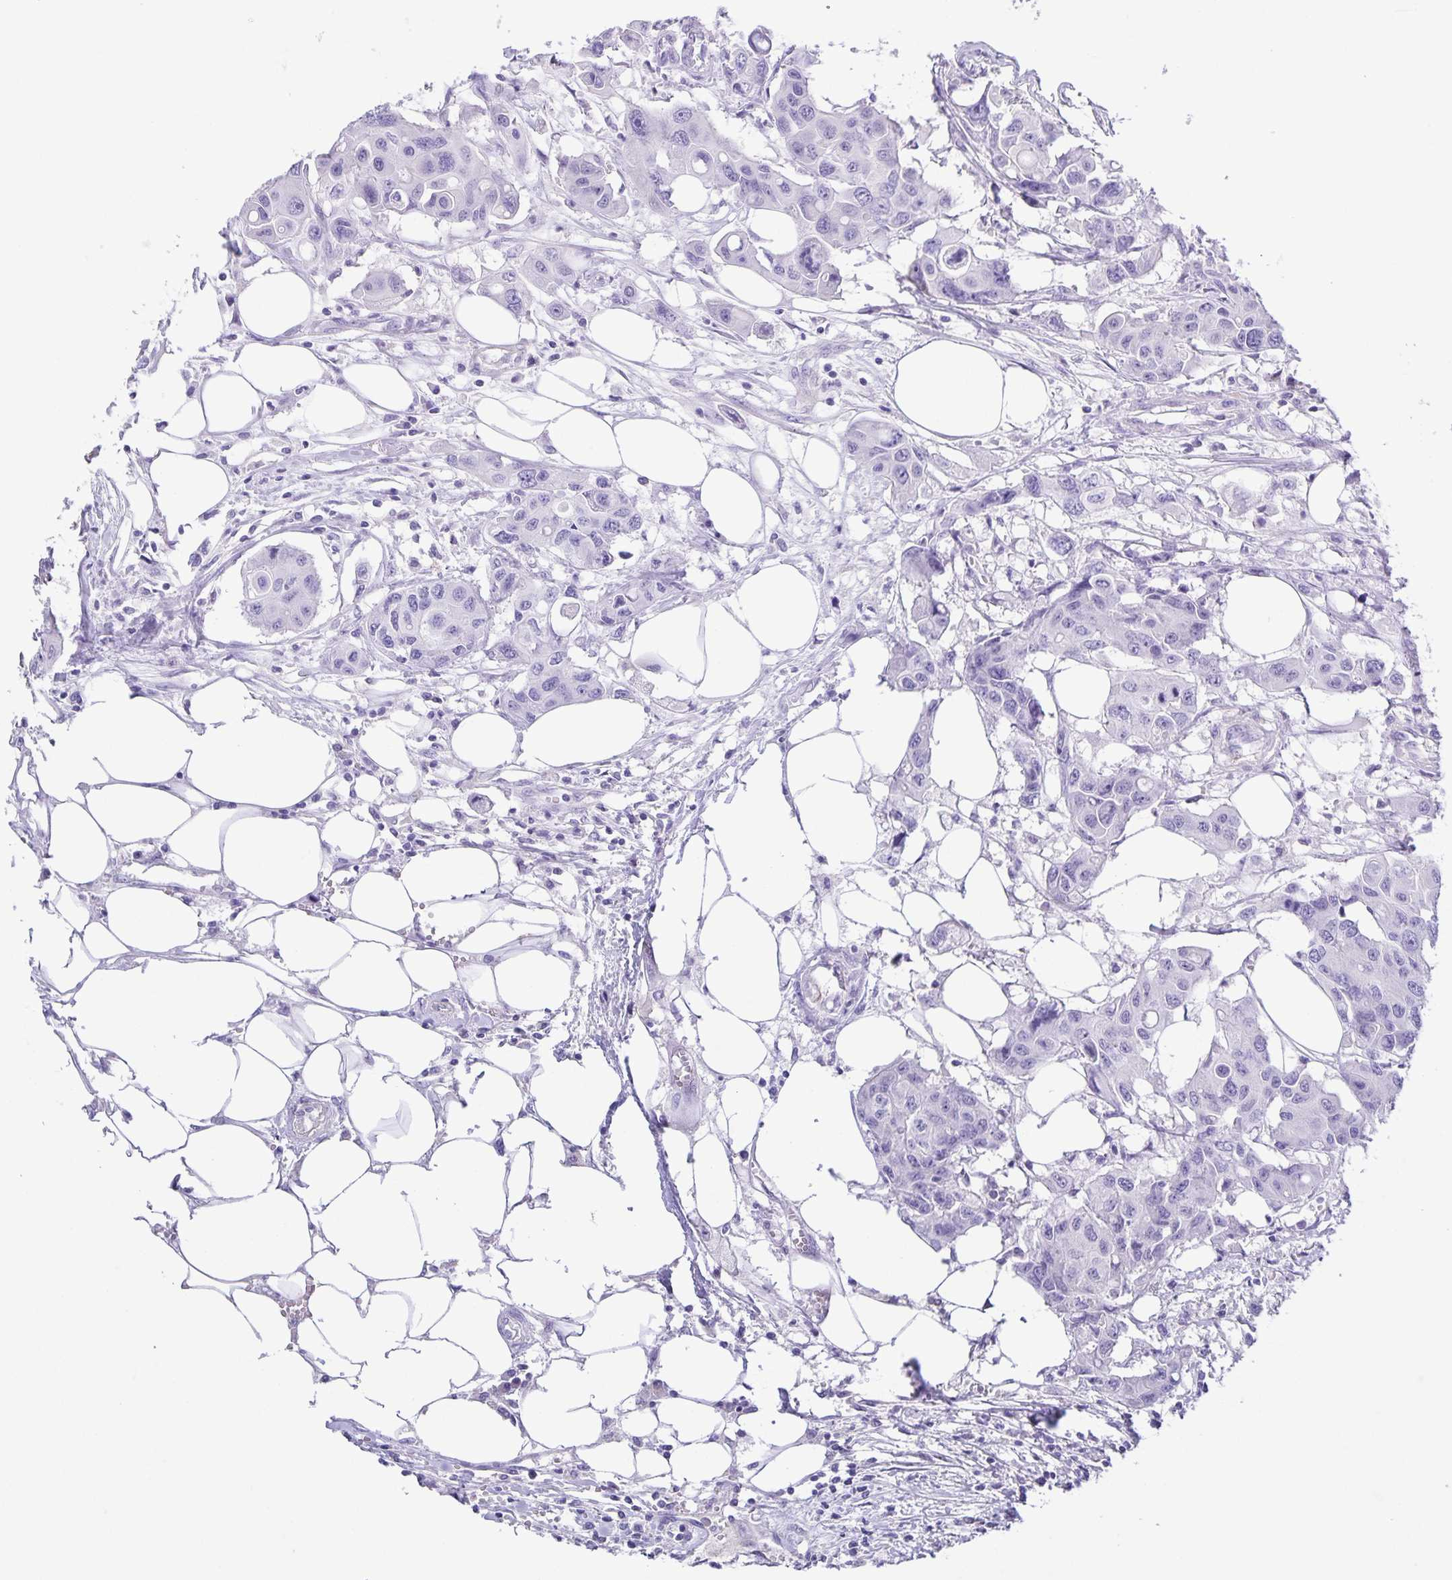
{"staining": {"intensity": "negative", "quantity": "none", "location": "none"}, "tissue": "colorectal cancer", "cell_type": "Tumor cells", "image_type": "cancer", "snomed": [{"axis": "morphology", "description": "Adenocarcinoma, NOS"}, {"axis": "topography", "description": "Colon"}], "caption": "There is no significant positivity in tumor cells of colorectal adenocarcinoma.", "gene": "UBQLN3", "patient": {"sex": "male", "age": 77}}